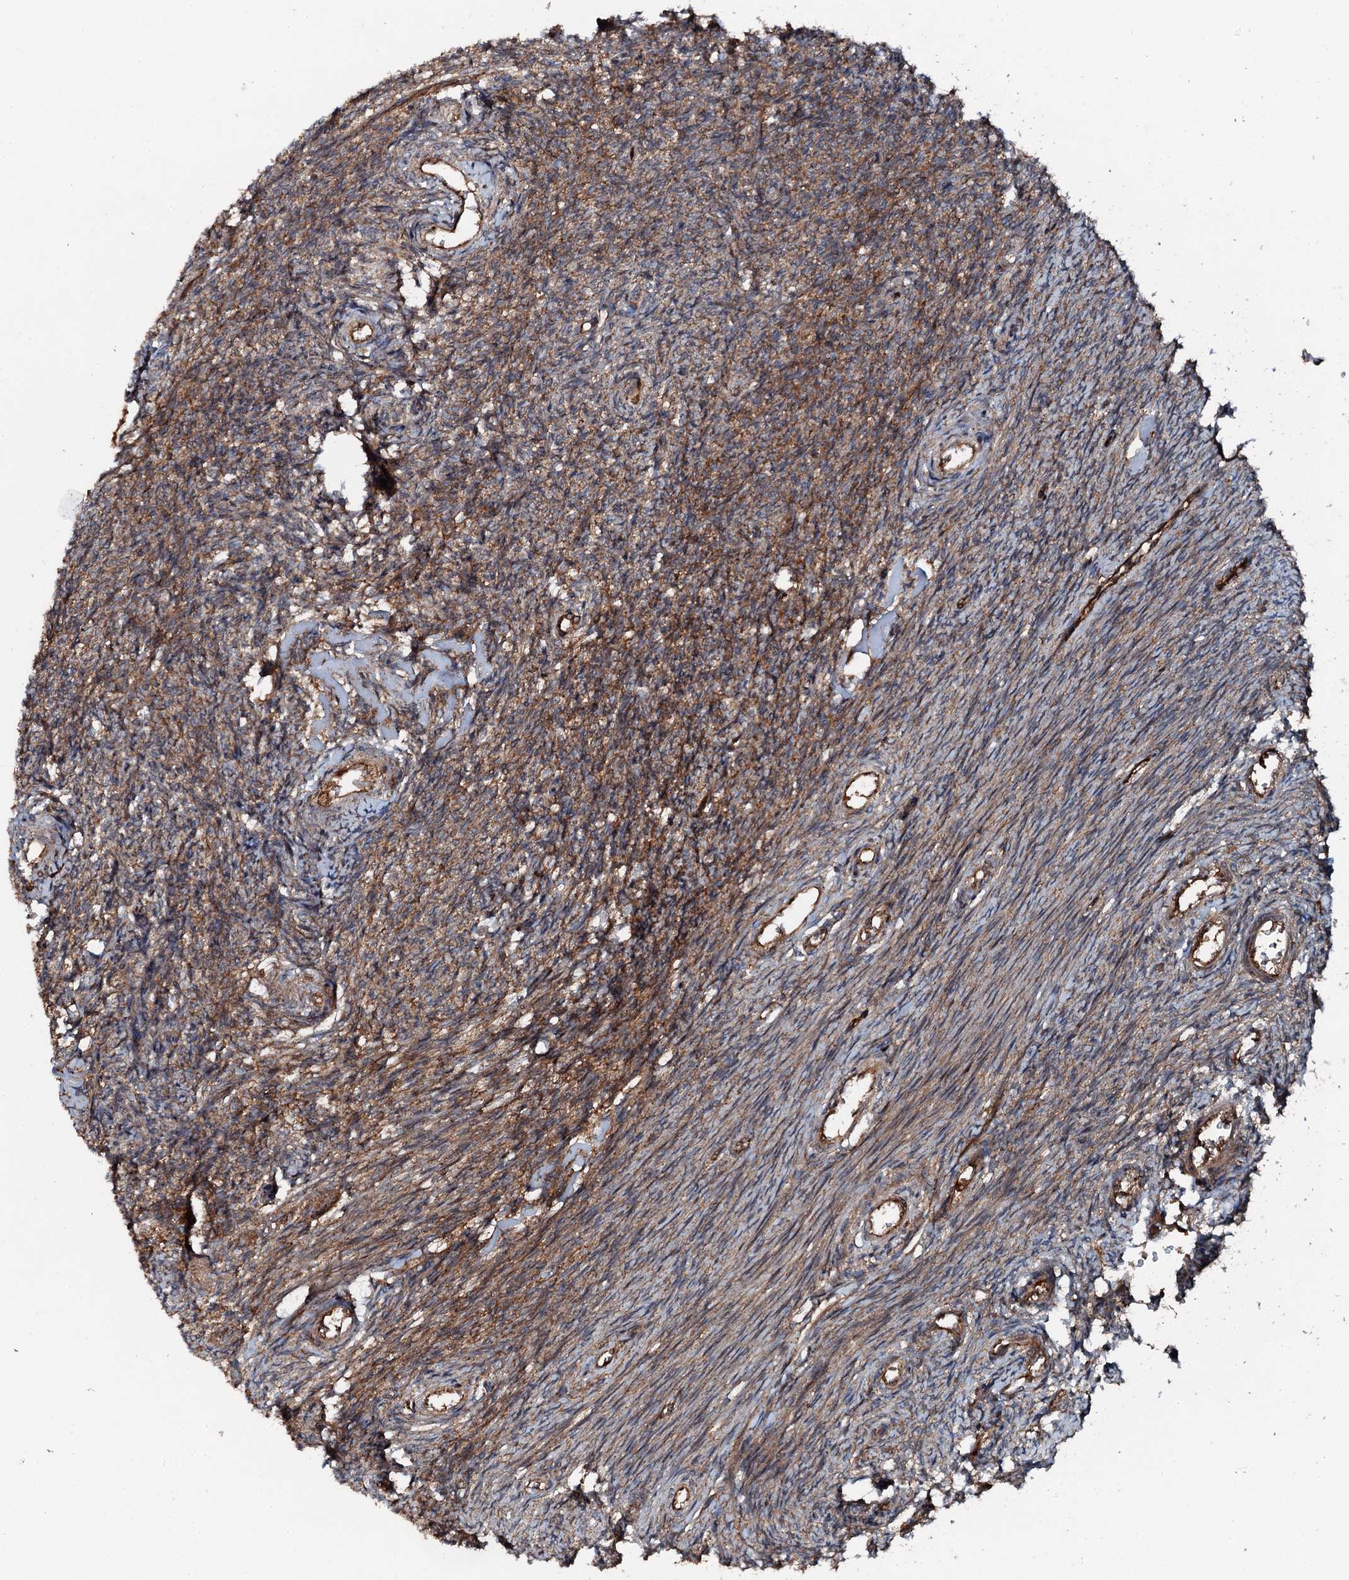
{"staining": {"intensity": "moderate", "quantity": "25%-75%", "location": "cytoplasmic/membranous"}, "tissue": "ovary", "cell_type": "Ovarian stroma cells", "image_type": "normal", "snomed": [{"axis": "morphology", "description": "Normal tissue, NOS"}, {"axis": "topography", "description": "Ovary"}], "caption": "This photomicrograph displays benign ovary stained with IHC to label a protein in brown. The cytoplasmic/membranous of ovarian stroma cells show moderate positivity for the protein. Nuclei are counter-stained blue.", "gene": "FLYWCH1", "patient": {"sex": "female", "age": 44}}